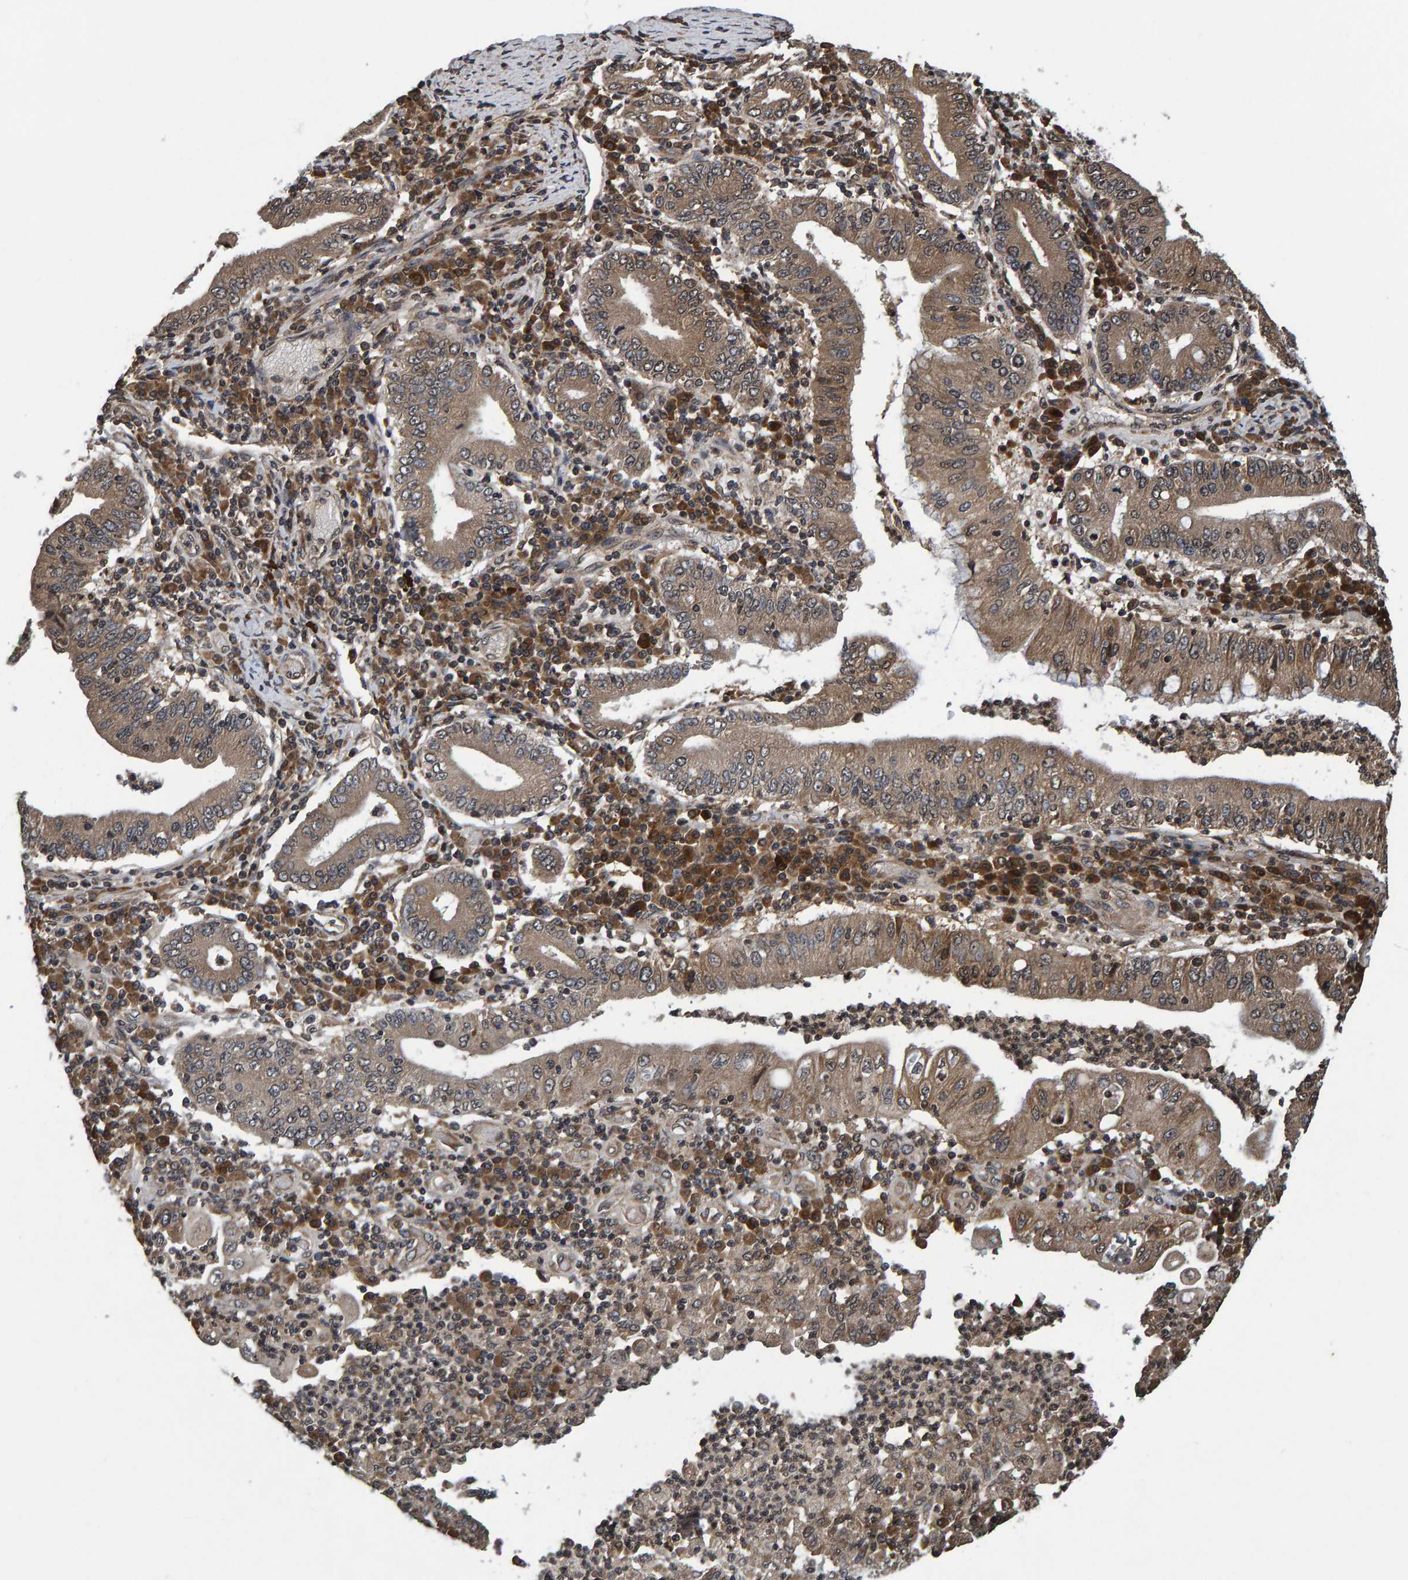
{"staining": {"intensity": "moderate", "quantity": ">75%", "location": "cytoplasmic/membranous"}, "tissue": "stomach cancer", "cell_type": "Tumor cells", "image_type": "cancer", "snomed": [{"axis": "morphology", "description": "Normal tissue, NOS"}, {"axis": "morphology", "description": "Adenocarcinoma, NOS"}, {"axis": "topography", "description": "Esophagus"}, {"axis": "topography", "description": "Stomach, upper"}, {"axis": "topography", "description": "Peripheral nerve tissue"}], "caption": "DAB immunohistochemical staining of stomach cancer (adenocarcinoma) reveals moderate cytoplasmic/membranous protein positivity in approximately >75% of tumor cells.", "gene": "GAB2", "patient": {"sex": "male", "age": 62}}